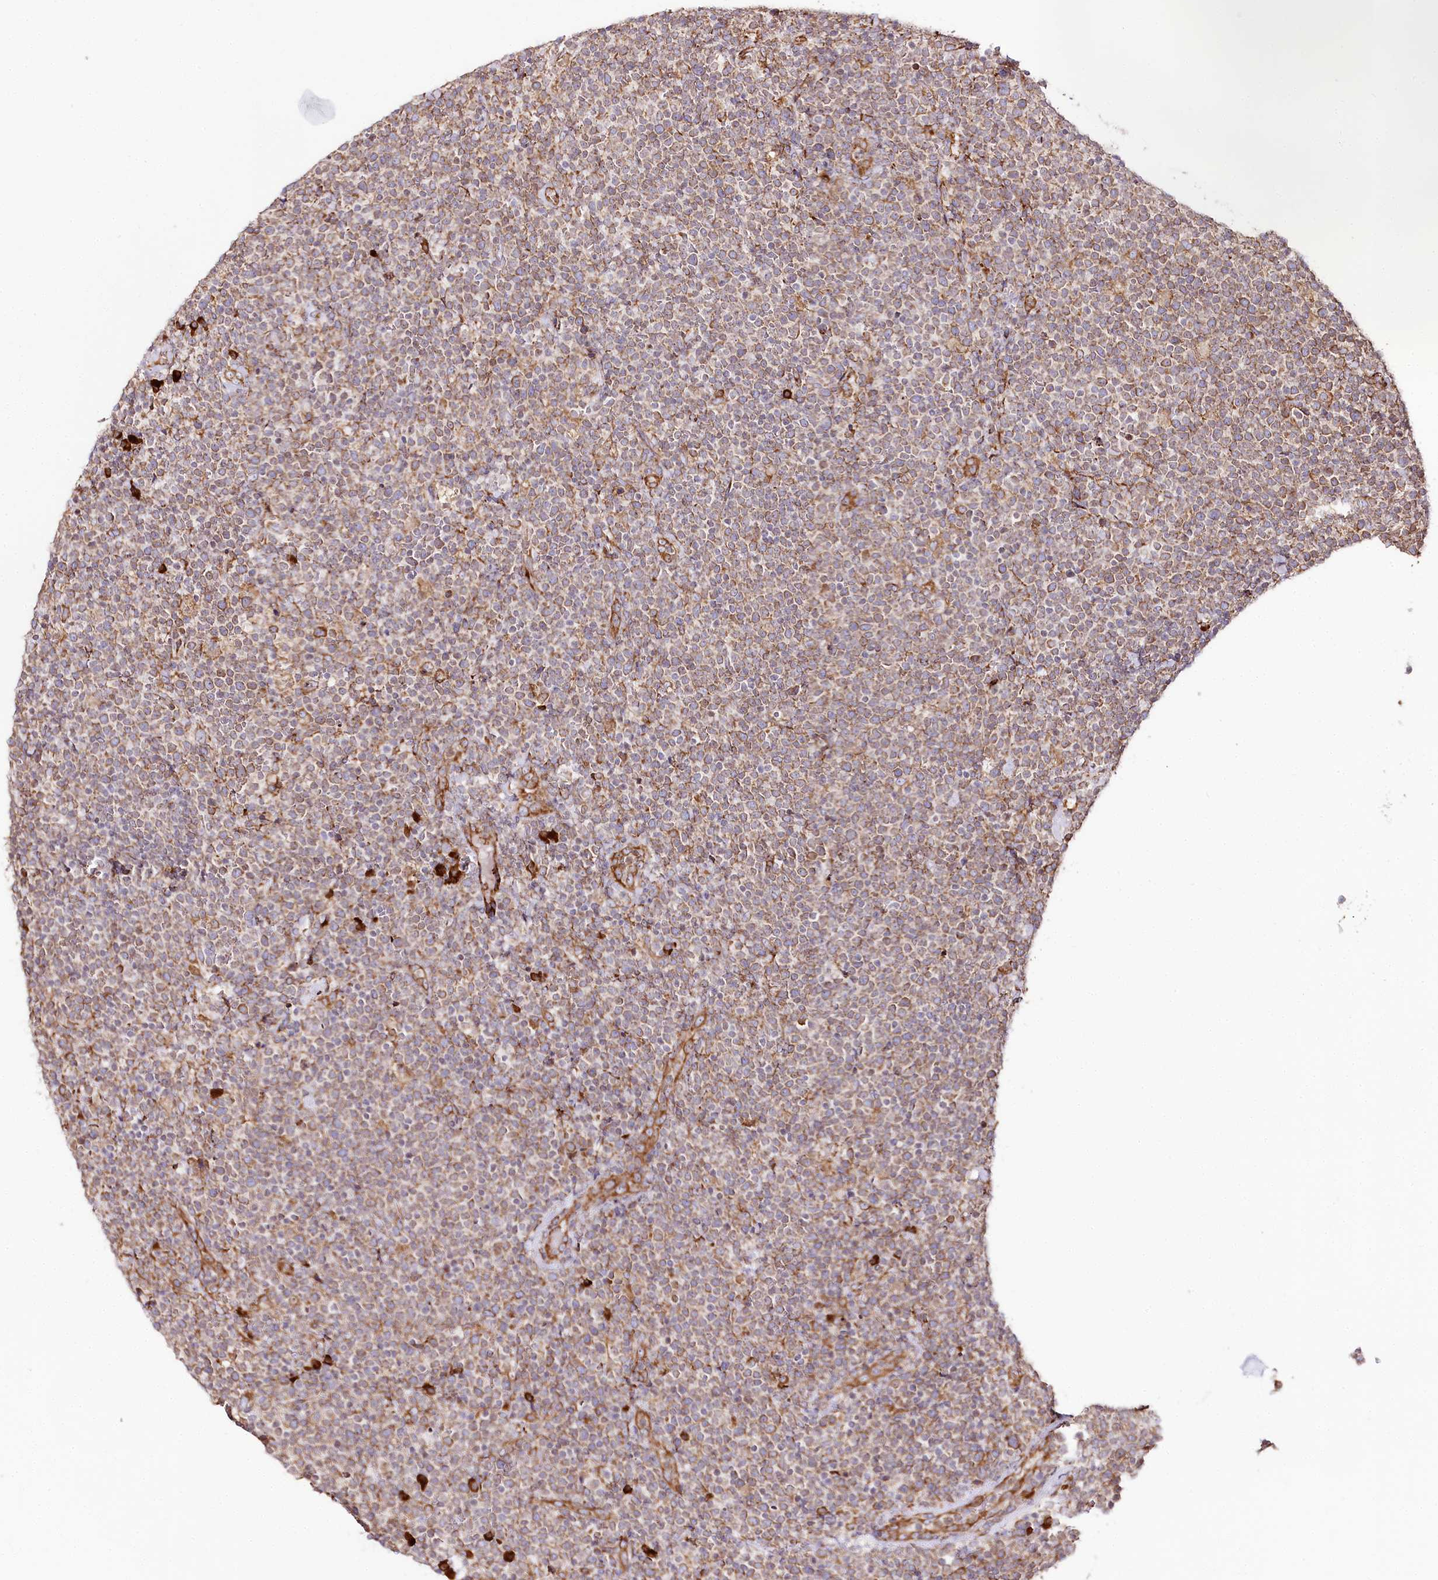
{"staining": {"intensity": "moderate", "quantity": "25%-75%", "location": "cytoplasmic/membranous"}, "tissue": "lymphoma", "cell_type": "Tumor cells", "image_type": "cancer", "snomed": [{"axis": "morphology", "description": "Malignant lymphoma, non-Hodgkin's type, High grade"}, {"axis": "topography", "description": "Lymph node"}], "caption": "Human malignant lymphoma, non-Hodgkin's type (high-grade) stained with a protein marker displays moderate staining in tumor cells.", "gene": "CNPY2", "patient": {"sex": "male", "age": 61}}